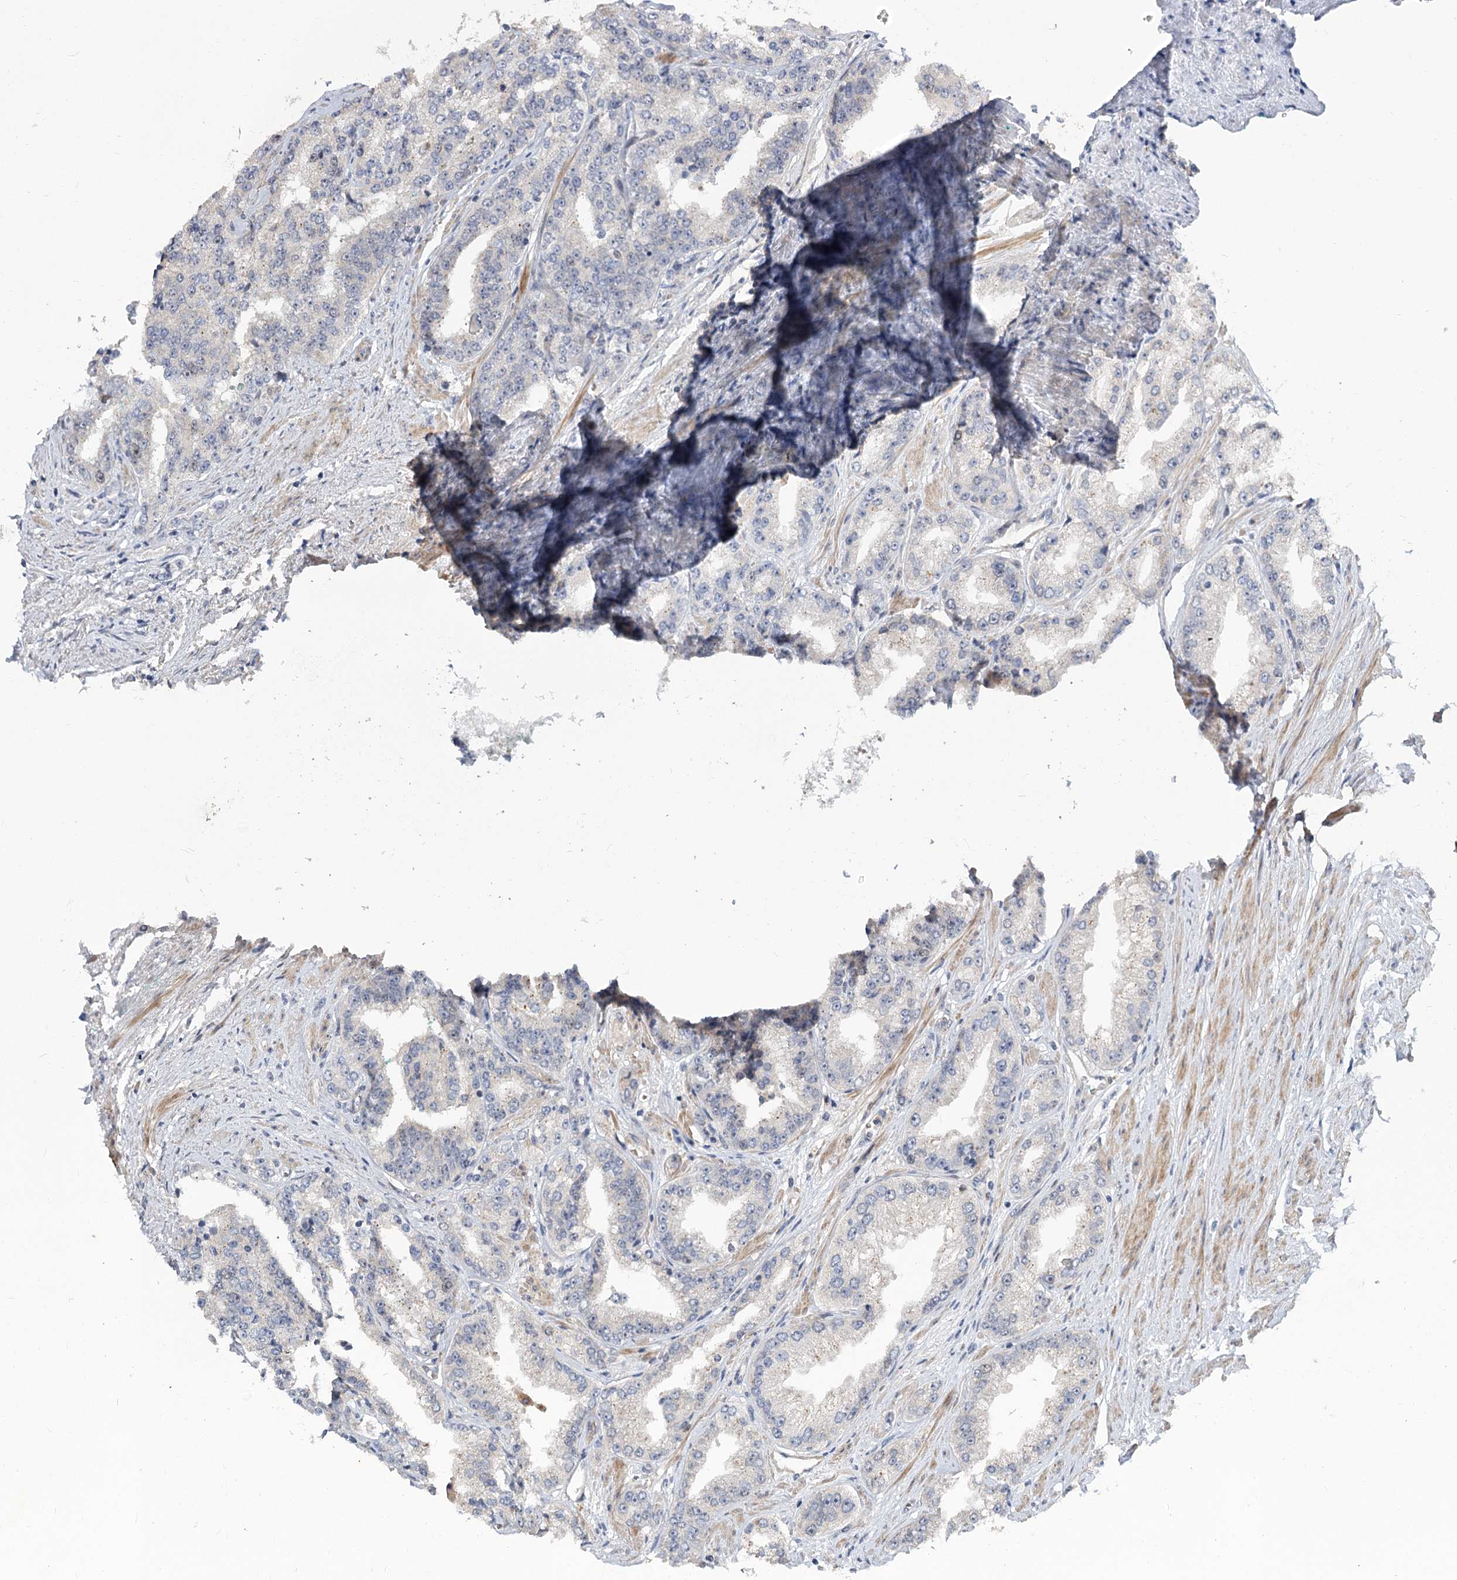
{"staining": {"intensity": "negative", "quantity": "none", "location": "none"}, "tissue": "prostate cancer", "cell_type": "Tumor cells", "image_type": "cancer", "snomed": [{"axis": "morphology", "description": "Adenocarcinoma, High grade"}, {"axis": "topography", "description": "Prostate"}], "caption": "An IHC micrograph of adenocarcinoma (high-grade) (prostate) is shown. There is no staining in tumor cells of adenocarcinoma (high-grade) (prostate). The staining was performed using DAB (3,3'-diaminobenzidine) to visualize the protein expression in brown, while the nuclei were stained in blue with hematoxylin (Magnification: 20x).", "gene": "PIK3C2A", "patient": {"sex": "male", "age": 71}}